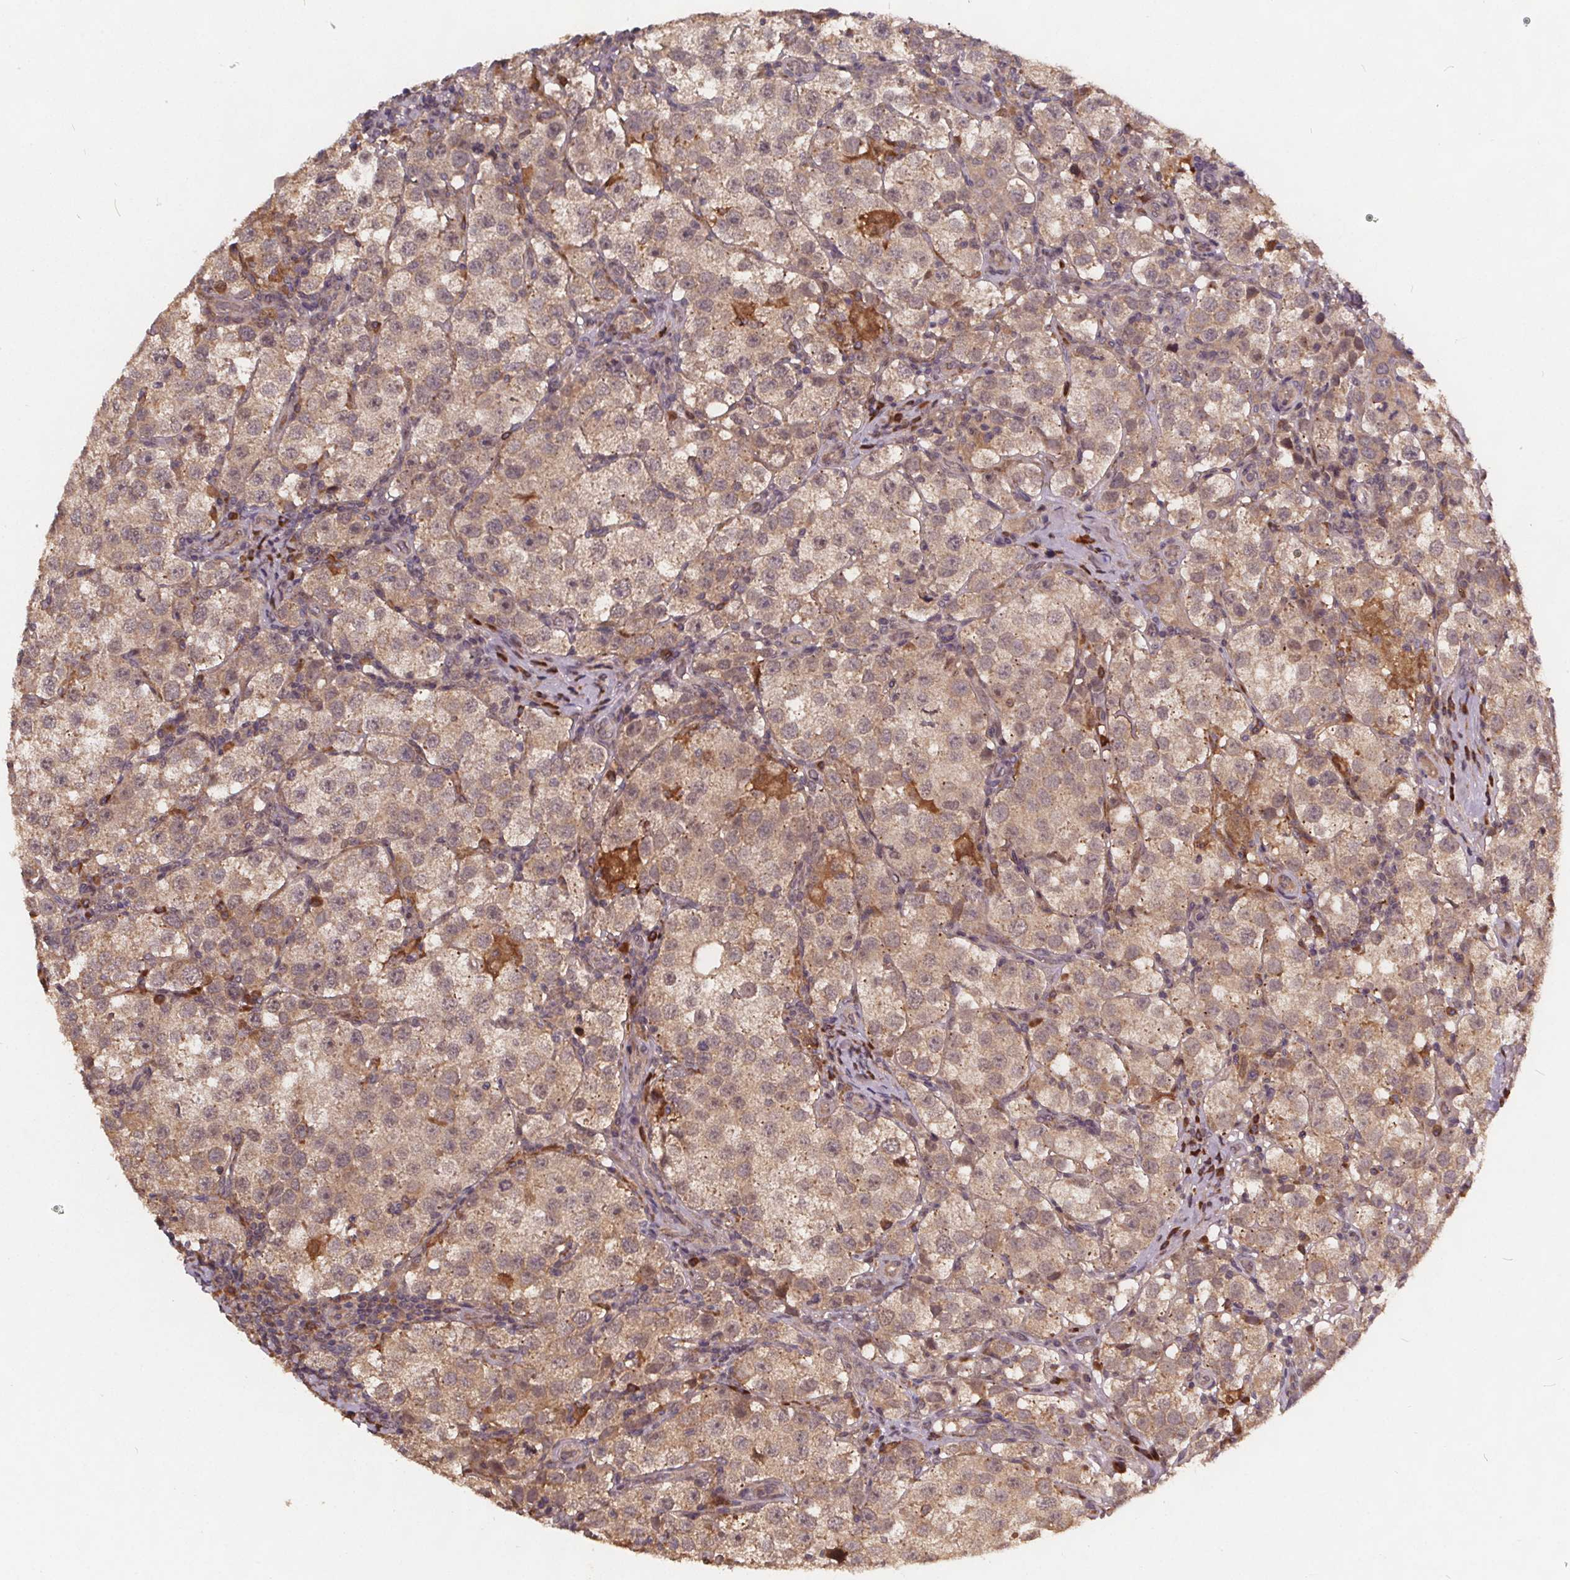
{"staining": {"intensity": "weak", "quantity": "25%-75%", "location": "cytoplasmic/membranous"}, "tissue": "testis cancer", "cell_type": "Tumor cells", "image_type": "cancer", "snomed": [{"axis": "morphology", "description": "Seminoma, NOS"}, {"axis": "topography", "description": "Testis"}], "caption": "Weak cytoplasmic/membranous staining is present in about 25%-75% of tumor cells in testis cancer.", "gene": "USP9X", "patient": {"sex": "male", "age": 37}}